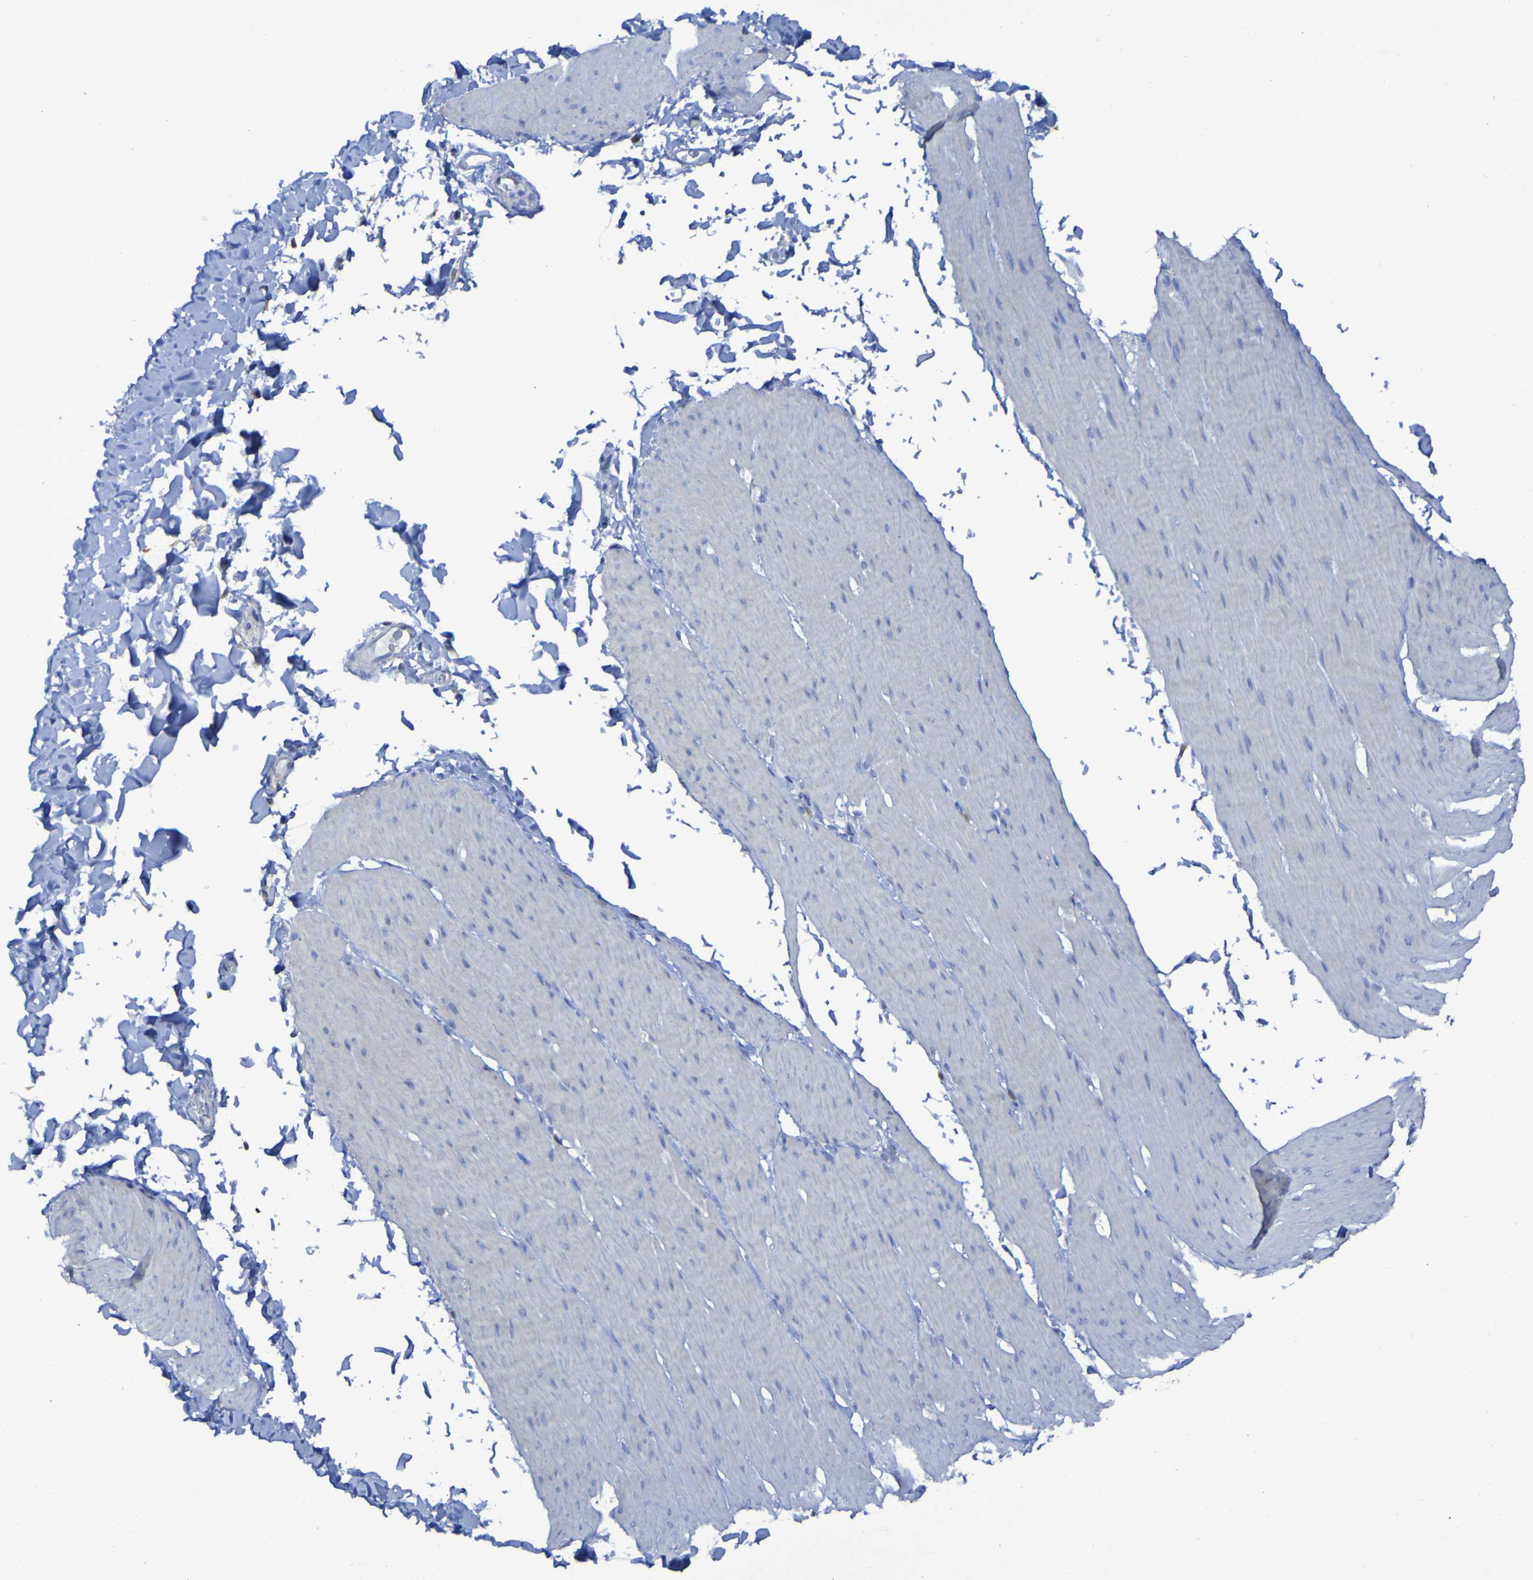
{"staining": {"intensity": "negative", "quantity": "none", "location": "none"}, "tissue": "smooth muscle", "cell_type": "Smooth muscle cells", "image_type": "normal", "snomed": [{"axis": "morphology", "description": "Normal tissue, NOS"}, {"axis": "topography", "description": "Smooth muscle"}, {"axis": "topography", "description": "Colon"}], "caption": "Immunohistochemical staining of normal human smooth muscle reveals no significant positivity in smooth muscle cells. The staining is performed using DAB (3,3'-diaminobenzidine) brown chromogen with nuclei counter-stained in using hematoxylin.", "gene": "MPPE1", "patient": {"sex": "male", "age": 67}}